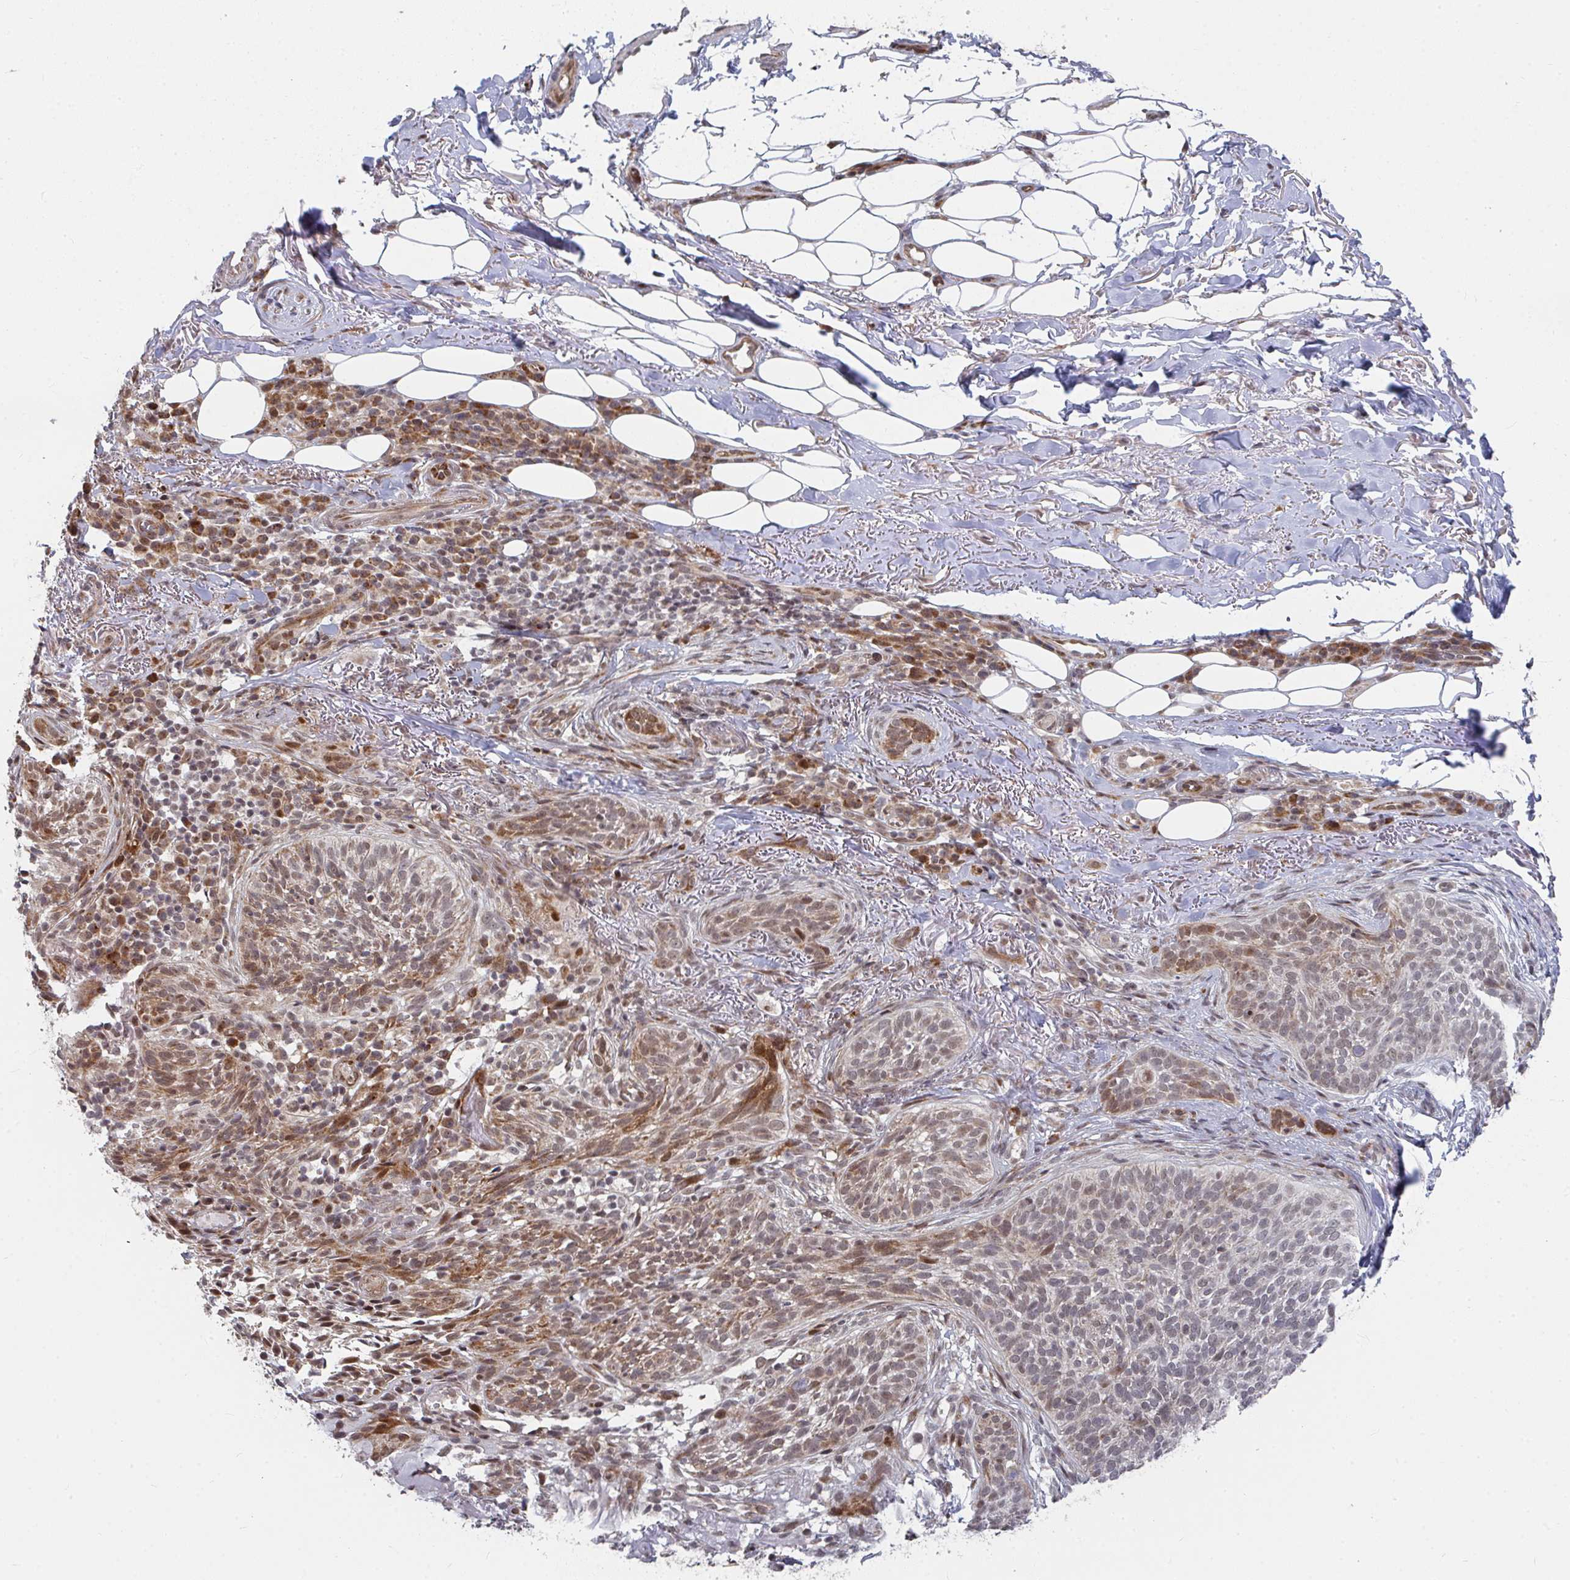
{"staining": {"intensity": "weak", "quantity": "25%-75%", "location": "cytoplasmic/membranous,nuclear"}, "tissue": "skin cancer", "cell_type": "Tumor cells", "image_type": "cancer", "snomed": [{"axis": "morphology", "description": "Basal cell carcinoma"}, {"axis": "topography", "description": "Skin"}, {"axis": "topography", "description": "Skin of head"}], "caption": "Skin cancer was stained to show a protein in brown. There is low levels of weak cytoplasmic/membranous and nuclear staining in about 25%-75% of tumor cells.", "gene": "RBBP5", "patient": {"sex": "male", "age": 62}}